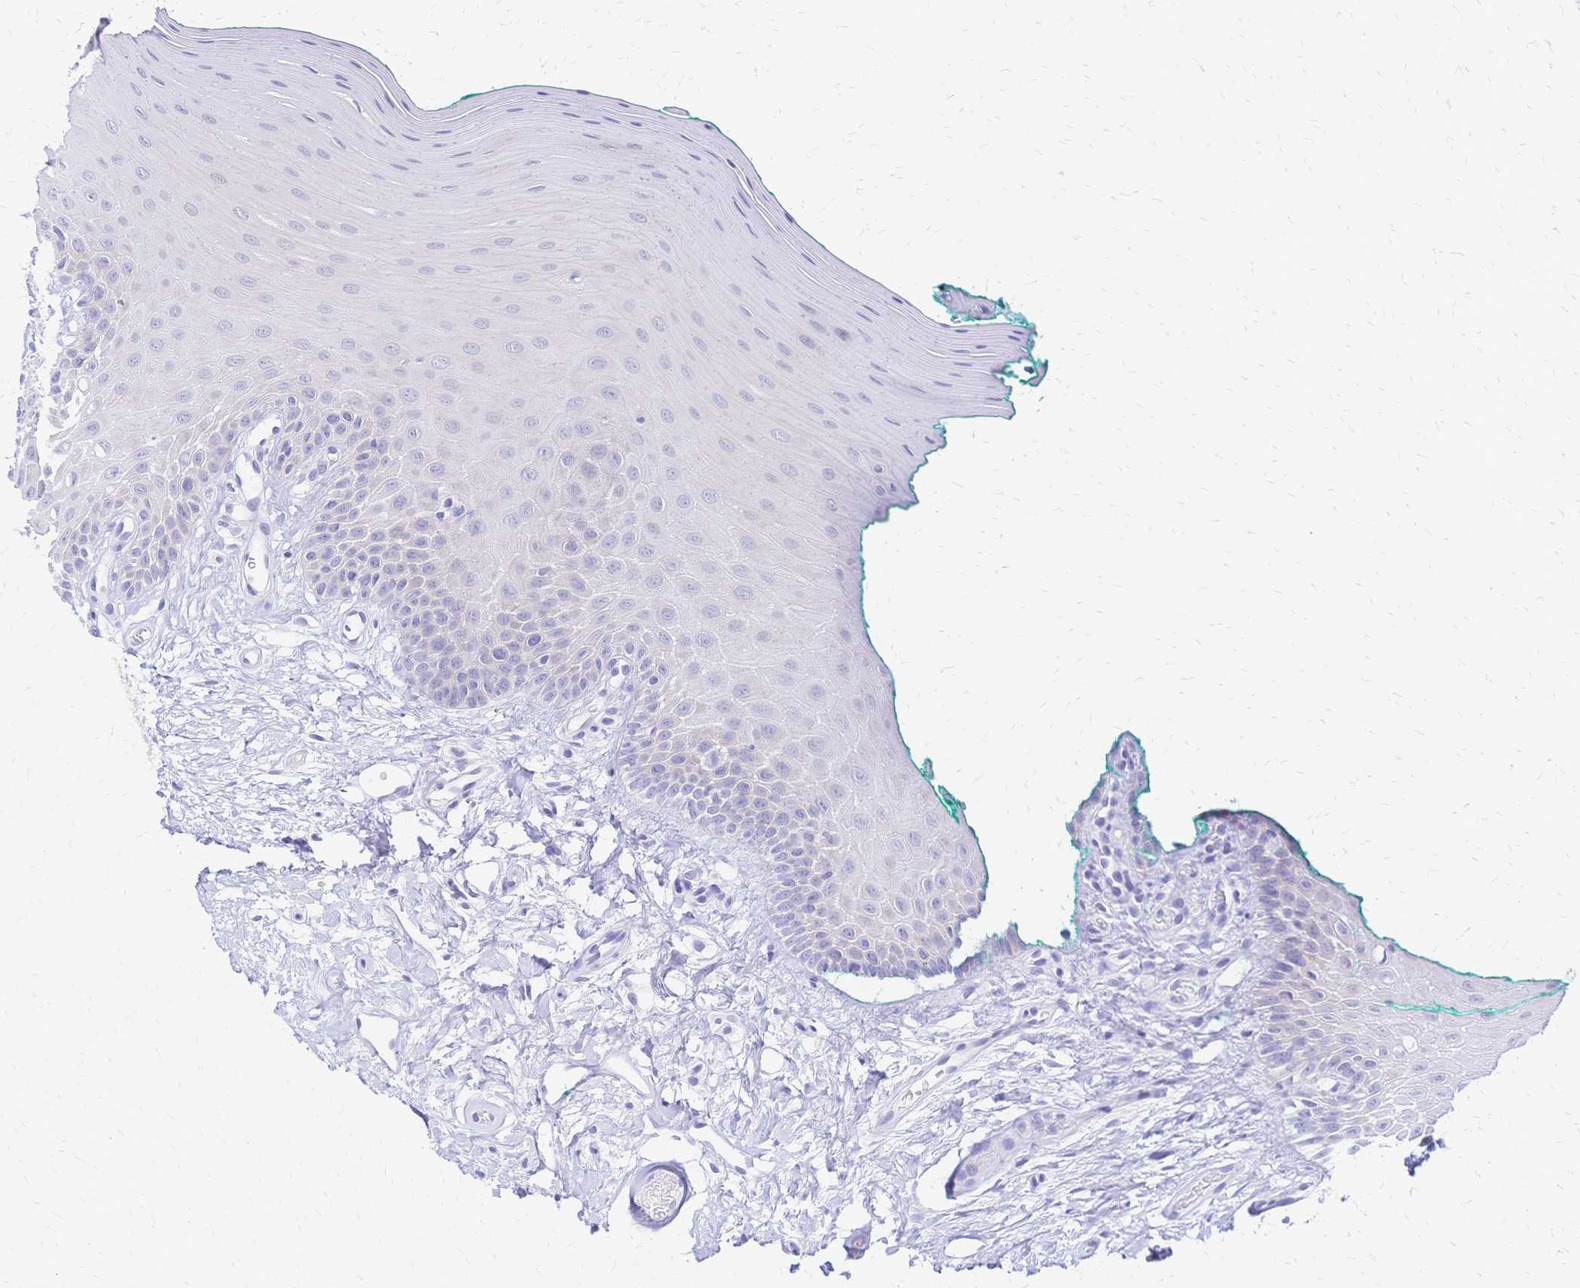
{"staining": {"intensity": "negative", "quantity": "none", "location": "none"}, "tissue": "oral mucosa", "cell_type": "Squamous epithelial cells", "image_type": "normal", "snomed": [{"axis": "morphology", "description": "Normal tissue, NOS"}, {"axis": "topography", "description": "Oral tissue"}], "caption": "High magnification brightfield microscopy of normal oral mucosa stained with DAB (brown) and counterstained with hematoxylin (blue): squamous epithelial cells show no significant staining. (Brightfield microscopy of DAB immunohistochemistry (IHC) at high magnification).", "gene": "GRB7", "patient": {"sex": "female", "age": 40}}